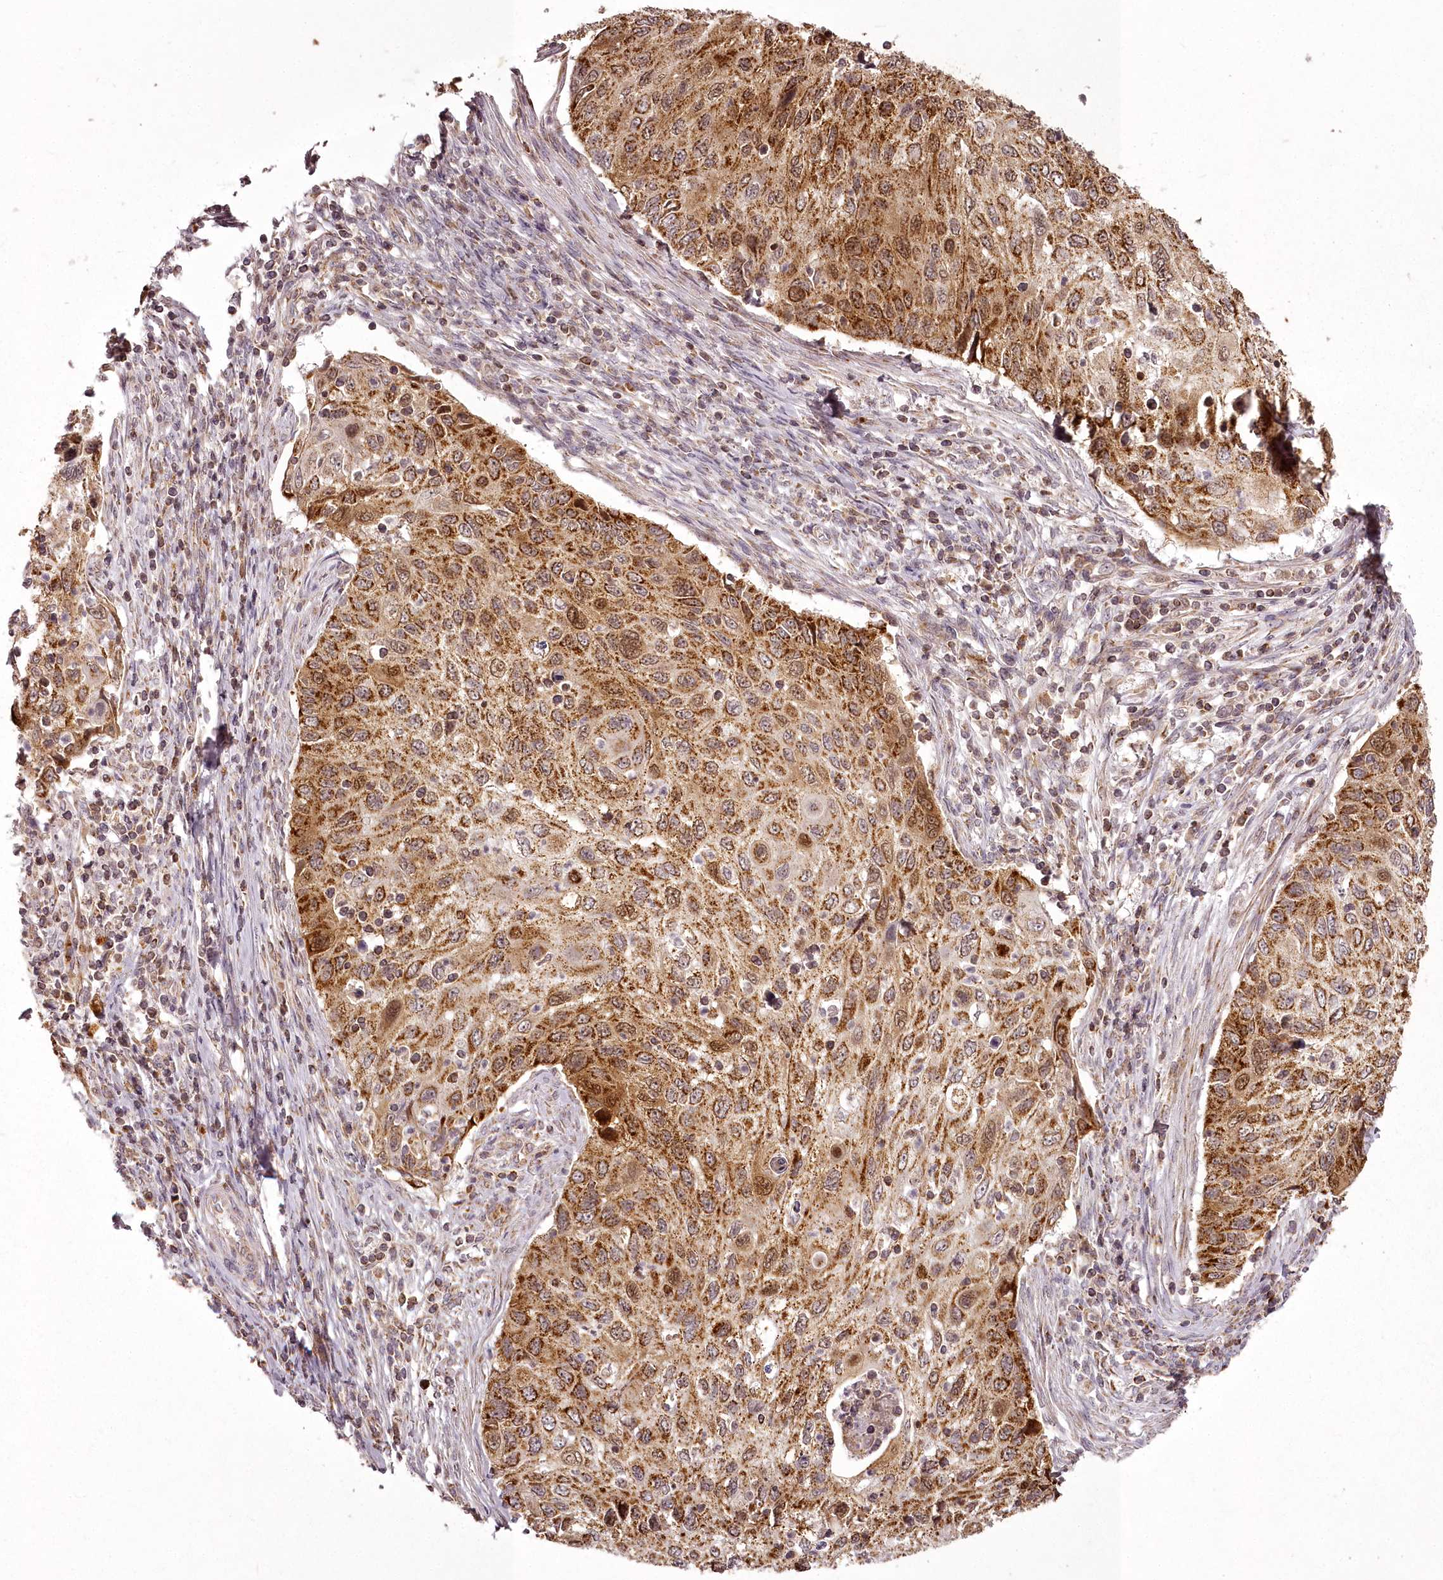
{"staining": {"intensity": "strong", "quantity": ">75%", "location": "cytoplasmic/membranous"}, "tissue": "cervical cancer", "cell_type": "Tumor cells", "image_type": "cancer", "snomed": [{"axis": "morphology", "description": "Squamous cell carcinoma, NOS"}, {"axis": "topography", "description": "Cervix"}], "caption": "Cervical cancer (squamous cell carcinoma) stained for a protein (brown) reveals strong cytoplasmic/membranous positive expression in about >75% of tumor cells.", "gene": "CHCHD2", "patient": {"sex": "female", "age": 70}}